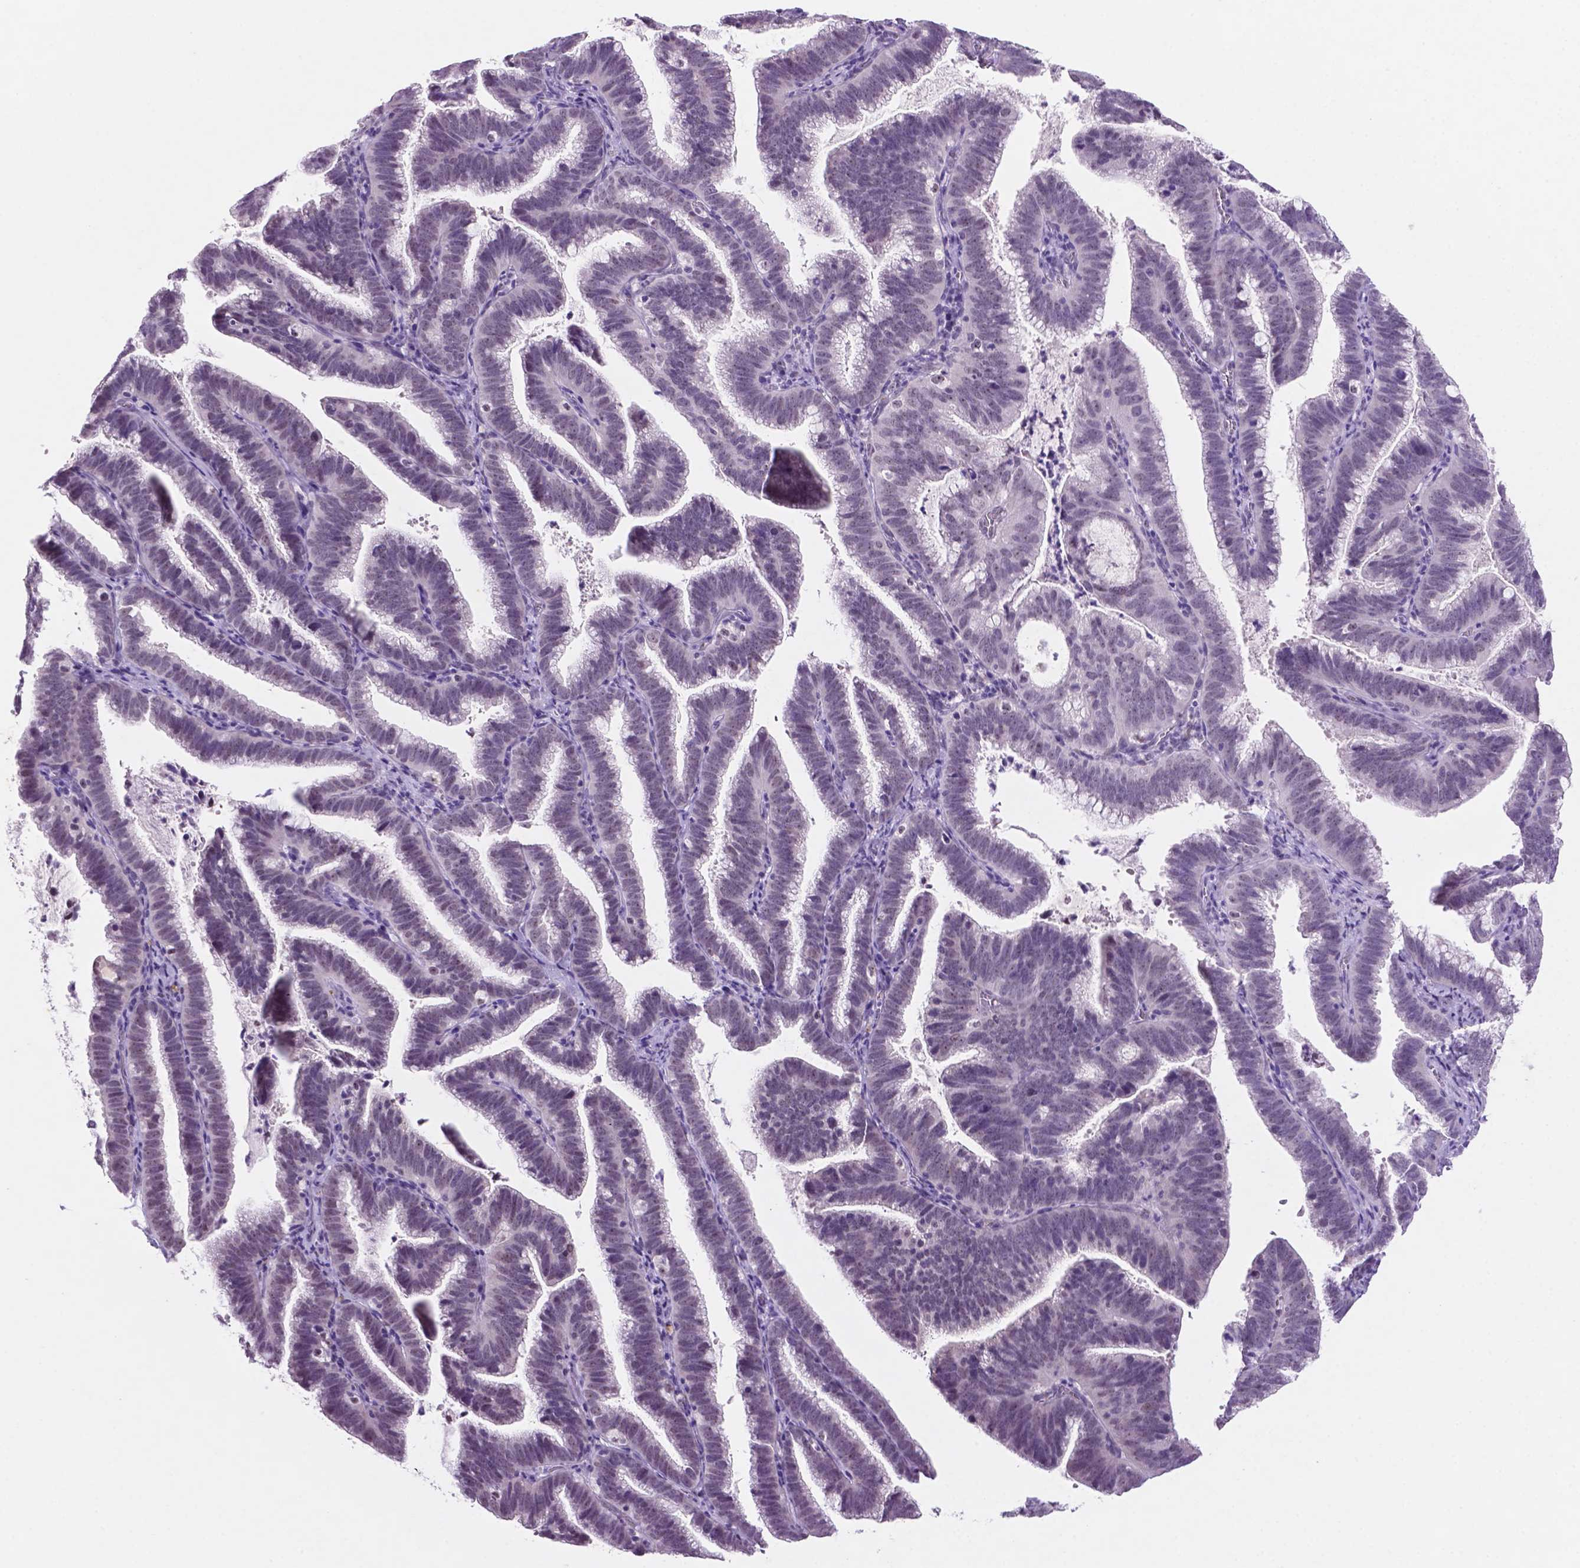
{"staining": {"intensity": "negative", "quantity": "none", "location": "none"}, "tissue": "cervical cancer", "cell_type": "Tumor cells", "image_type": "cancer", "snomed": [{"axis": "morphology", "description": "Adenocarcinoma, NOS"}, {"axis": "topography", "description": "Cervix"}], "caption": "This image is of cervical cancer (adenocarcinoma) stained with immunohistochemistry to label a protein in brown with the nuclei are counter-stained blue. There is no staining in tumor cells. The staining was performed using DAB (3,3'-diaminobenzidine) to visualize the protein expression in brown, while the nuclei were stained in blue with hematoxylin (Magnification: 20x).", "gene": "C18orf21", "patient": {"sex": "female", "age": 61}}